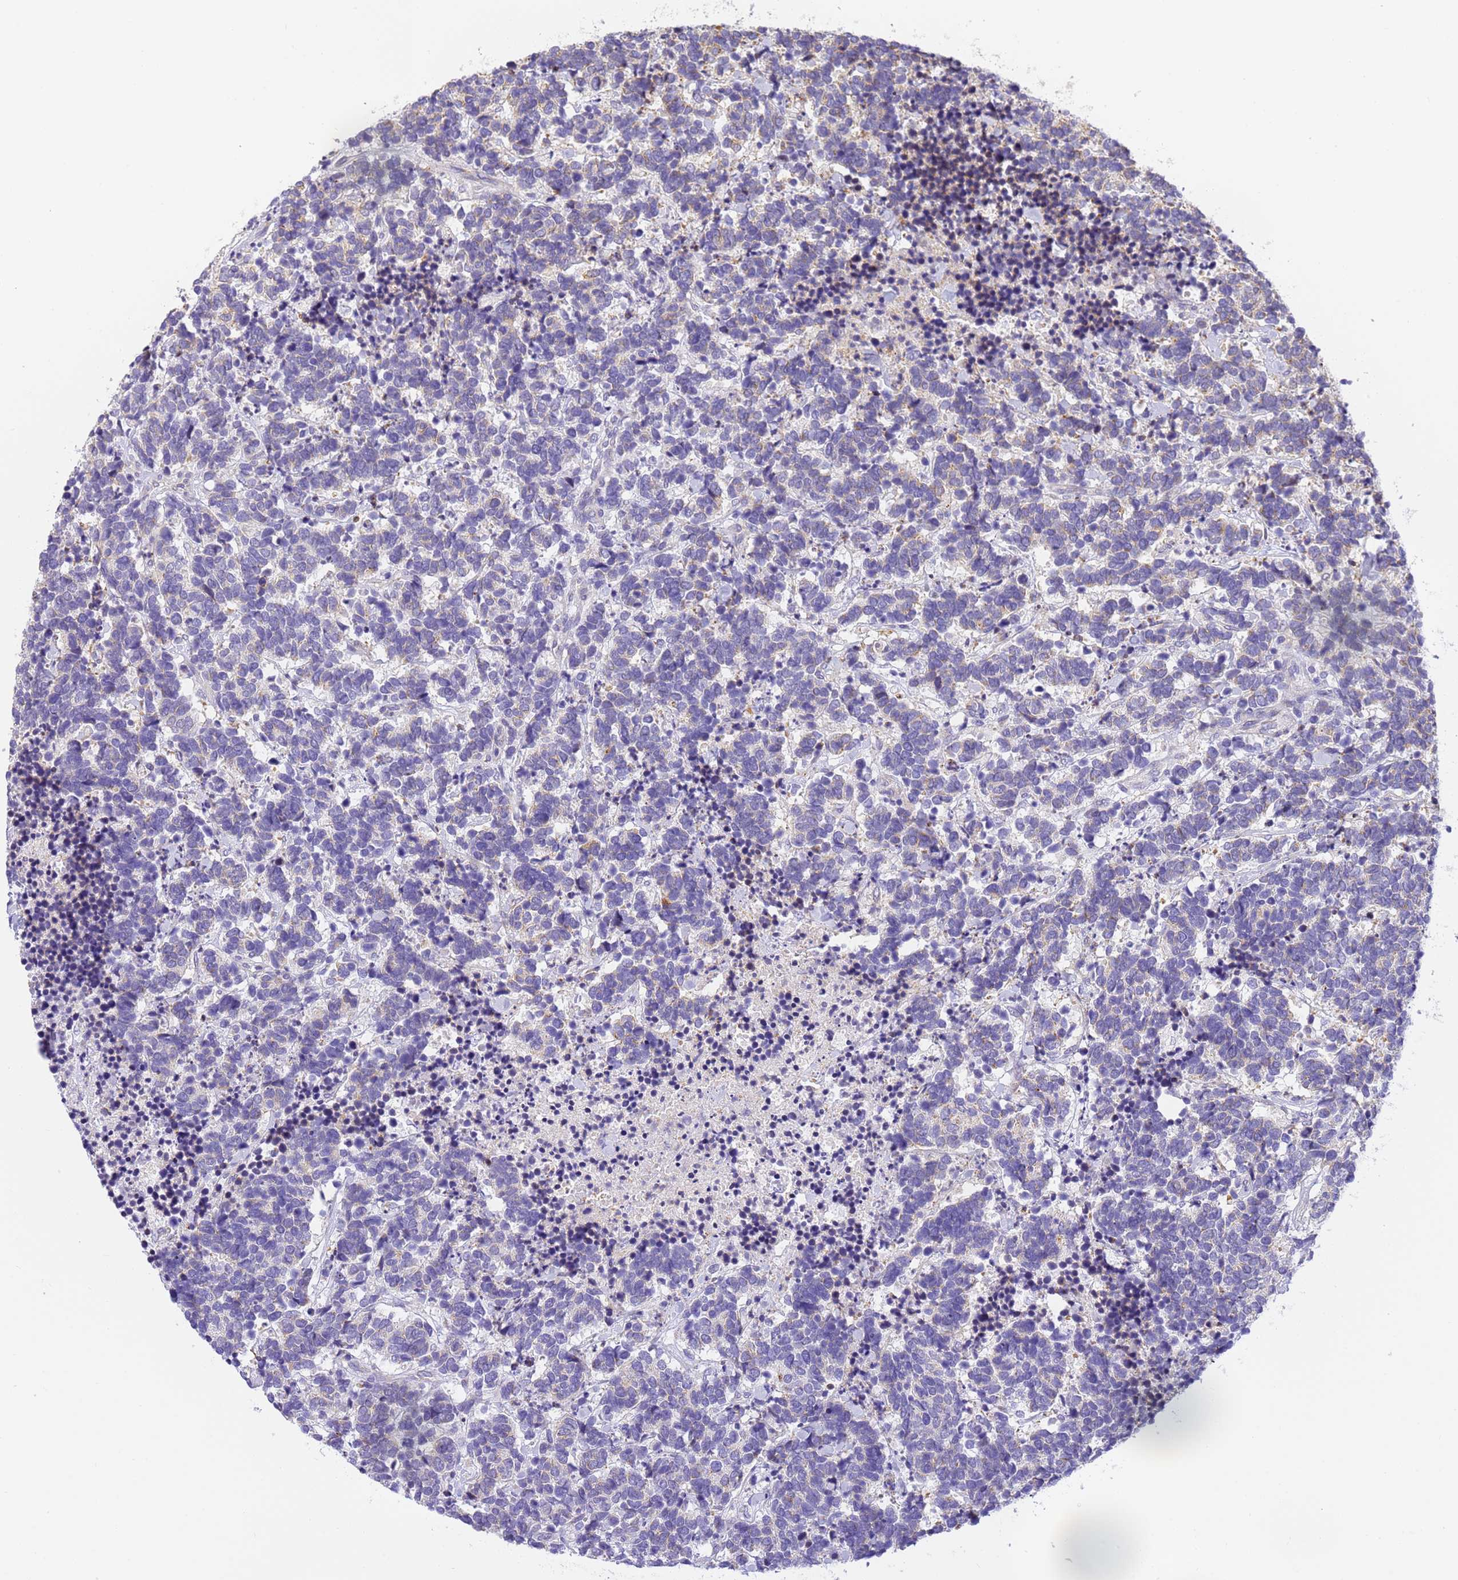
{"staining": {"intensity": "weak", "quantity": "<25%", "location": "cytoplasmic/membranous"}, "tissue": "carcinoid", "cell_type": "Tumor cells", "image_type": "cancer", "snomed": [{"axis": "morphology", "description": "Carcinoma, NOS"}, {"axis": "morphology", "description": "Carcinoid, malignant, NOS"}, {"axis": "topography", "description": "Prostate"}], "caption": "DAB (3,3'-diaminobenzidine) immunohistochemical staining of human carcinoid displays no significant expression in tumor cells. (DAB (3,3'-diaminobenzidine) immunohistochemistry (IHC) with hematoxylin counter stain).", "gene": "RHBDD3", "patient": {"sex": "male", "age": 57}}